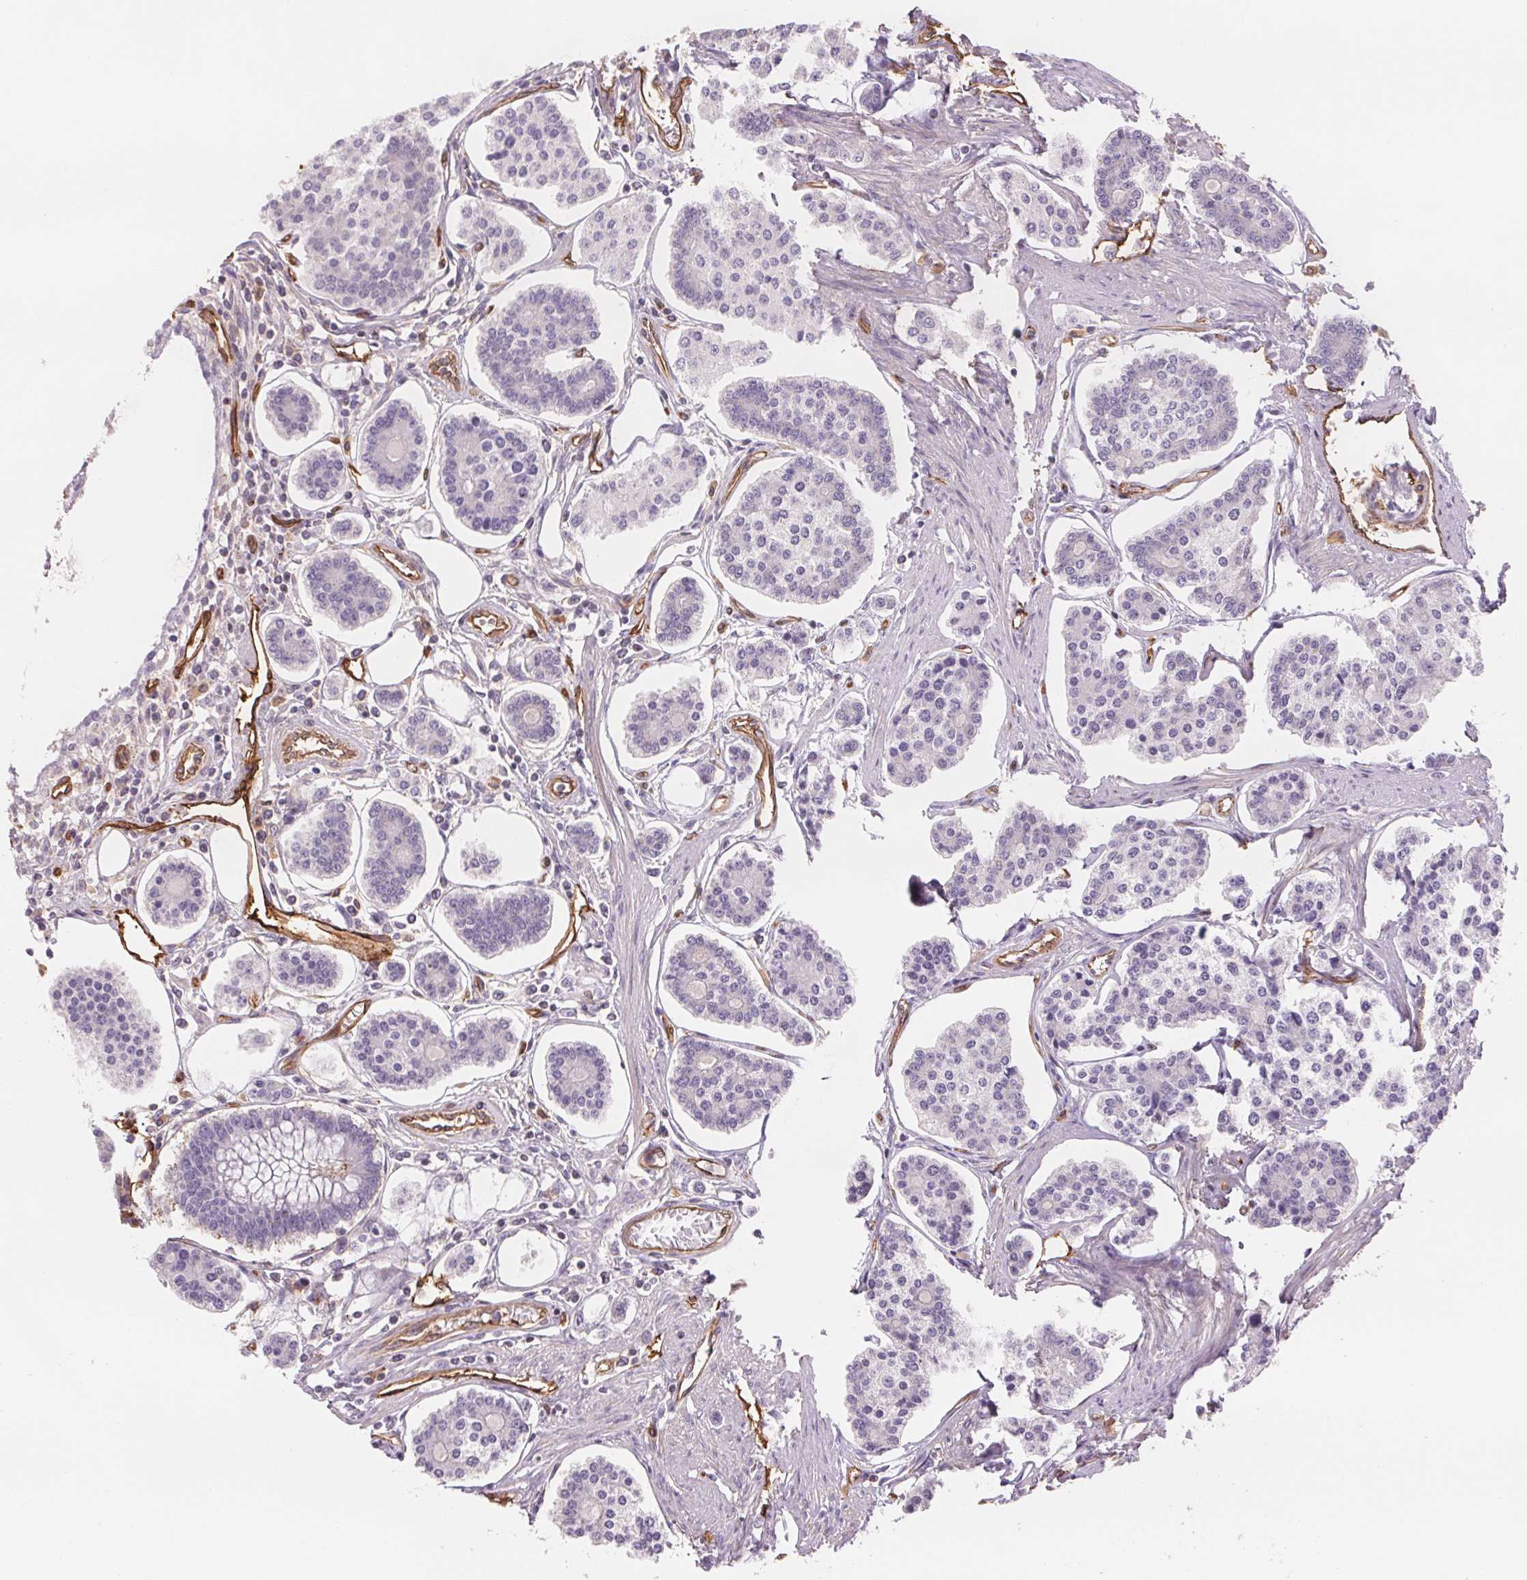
{"staining": {"intensity": "negative", "quantity": "none", "location": "none"}, "tissue": "carcinoid", "cell_type": "Tumor cells", "image_type": "cancer", "snomed": [{"axis": "morphology", "description": "Carcinoid, malignant, NOS"}, {"axis": "topography", "description": "Small intestine"}], "caption": "This is an immunohistochemistry photomicrograph of human malignant carcinoid. There is no positivity in tumor cells.", "gene": "ANKRD13B", "patient": {"sex": "female", "age": 65}}